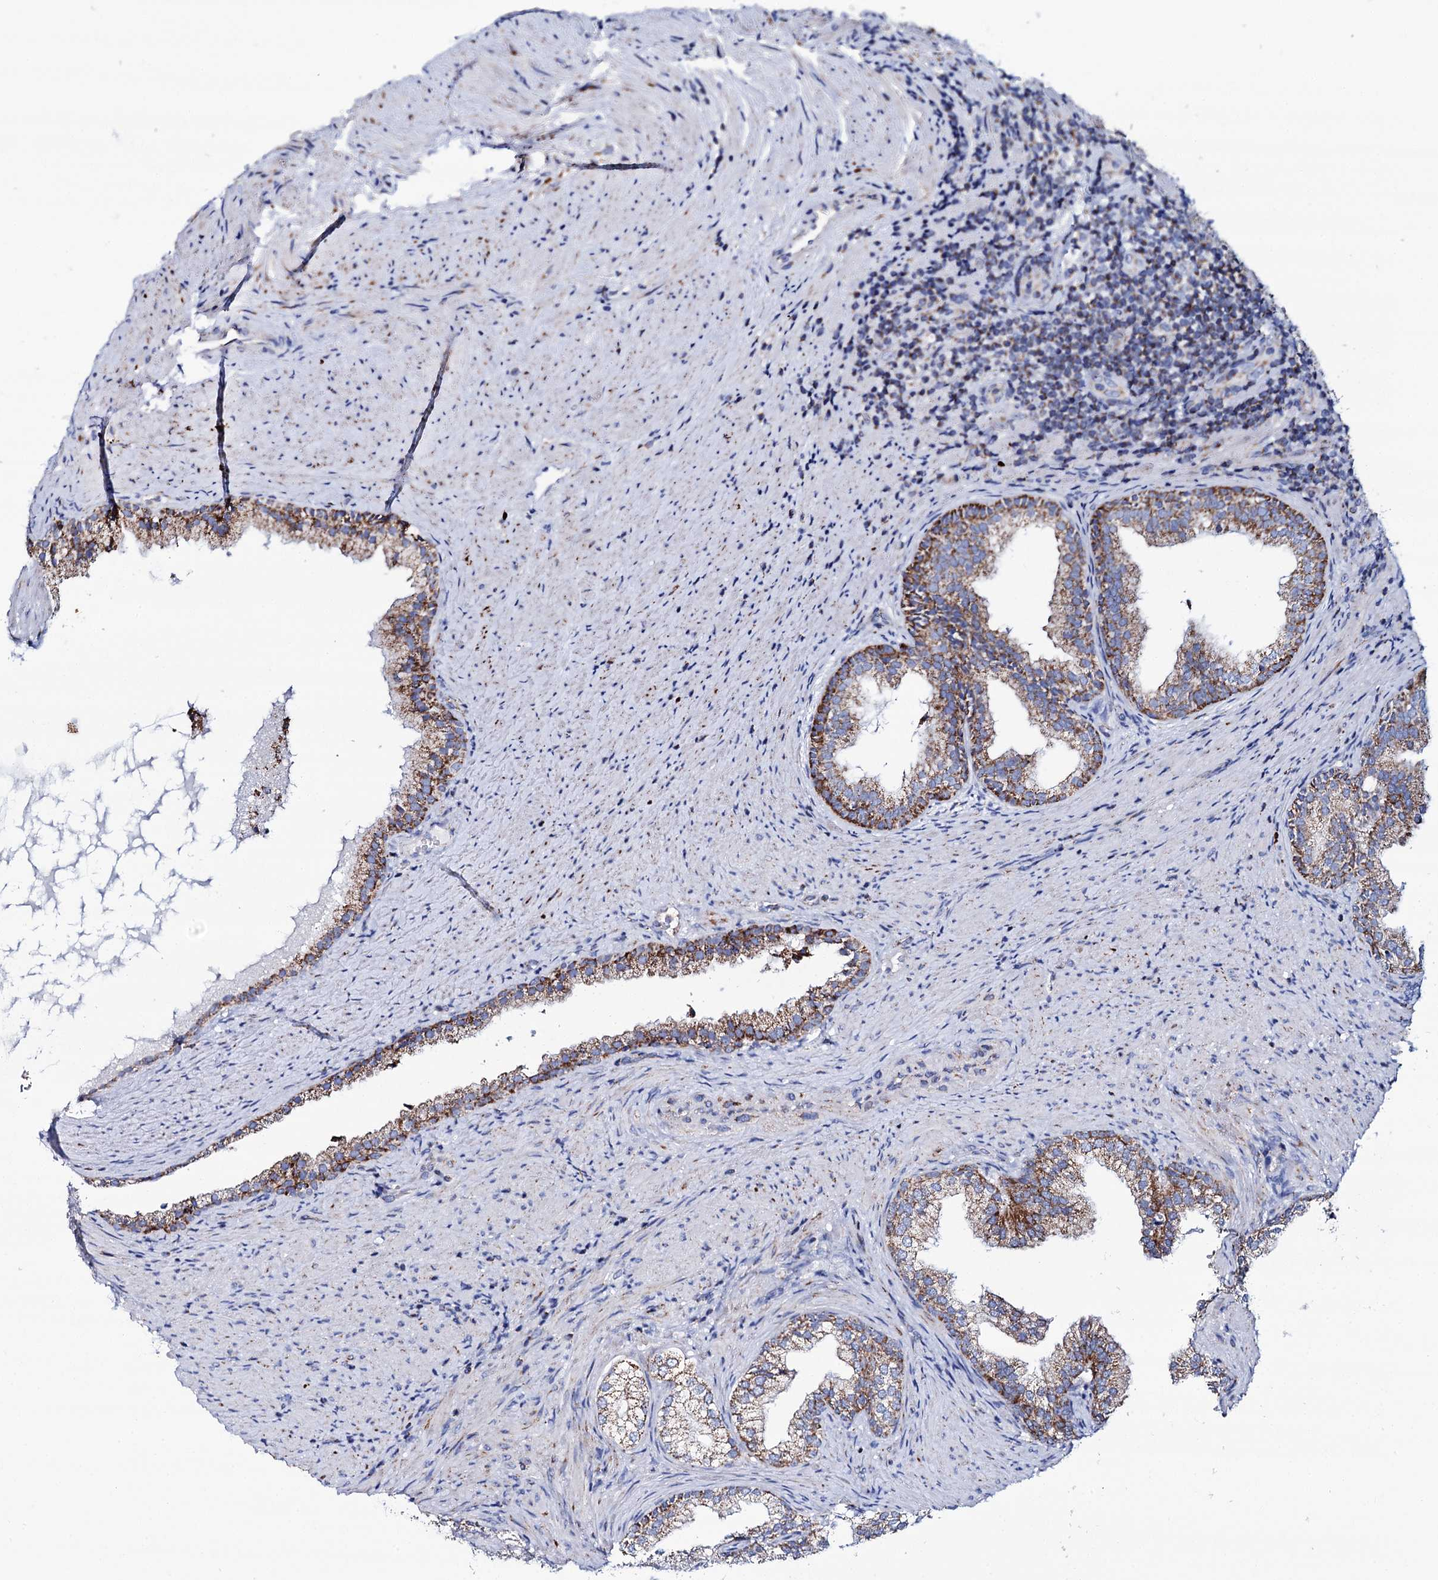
{"staining": {"intensity": "moderate", "quantity": ">75%", "location": "cytoplasmic/membranous"}, "tissue": "prostate", "cell_type": "Glandular cells", "image_type": "normal", "snomed": [{"axis": "morphology", "description": "Normal tissue, NOS"}, {"axis": "topography", "description": "Prostate"}], "caption": "Prostate stained with DAB immunohistochemistry (IHC) exhibits medium levels of moderate cytoplasmic/membranous expression in about >75% of glandular cells. The staining is performed using DAB (3,3'-diaminobenzidine) brown chromogen to label protein expression. The nuclei are counter-stained blue using hematoxylin.", "gene": "UBASH3B", "patient": {"sex": "male", "age": 76}}